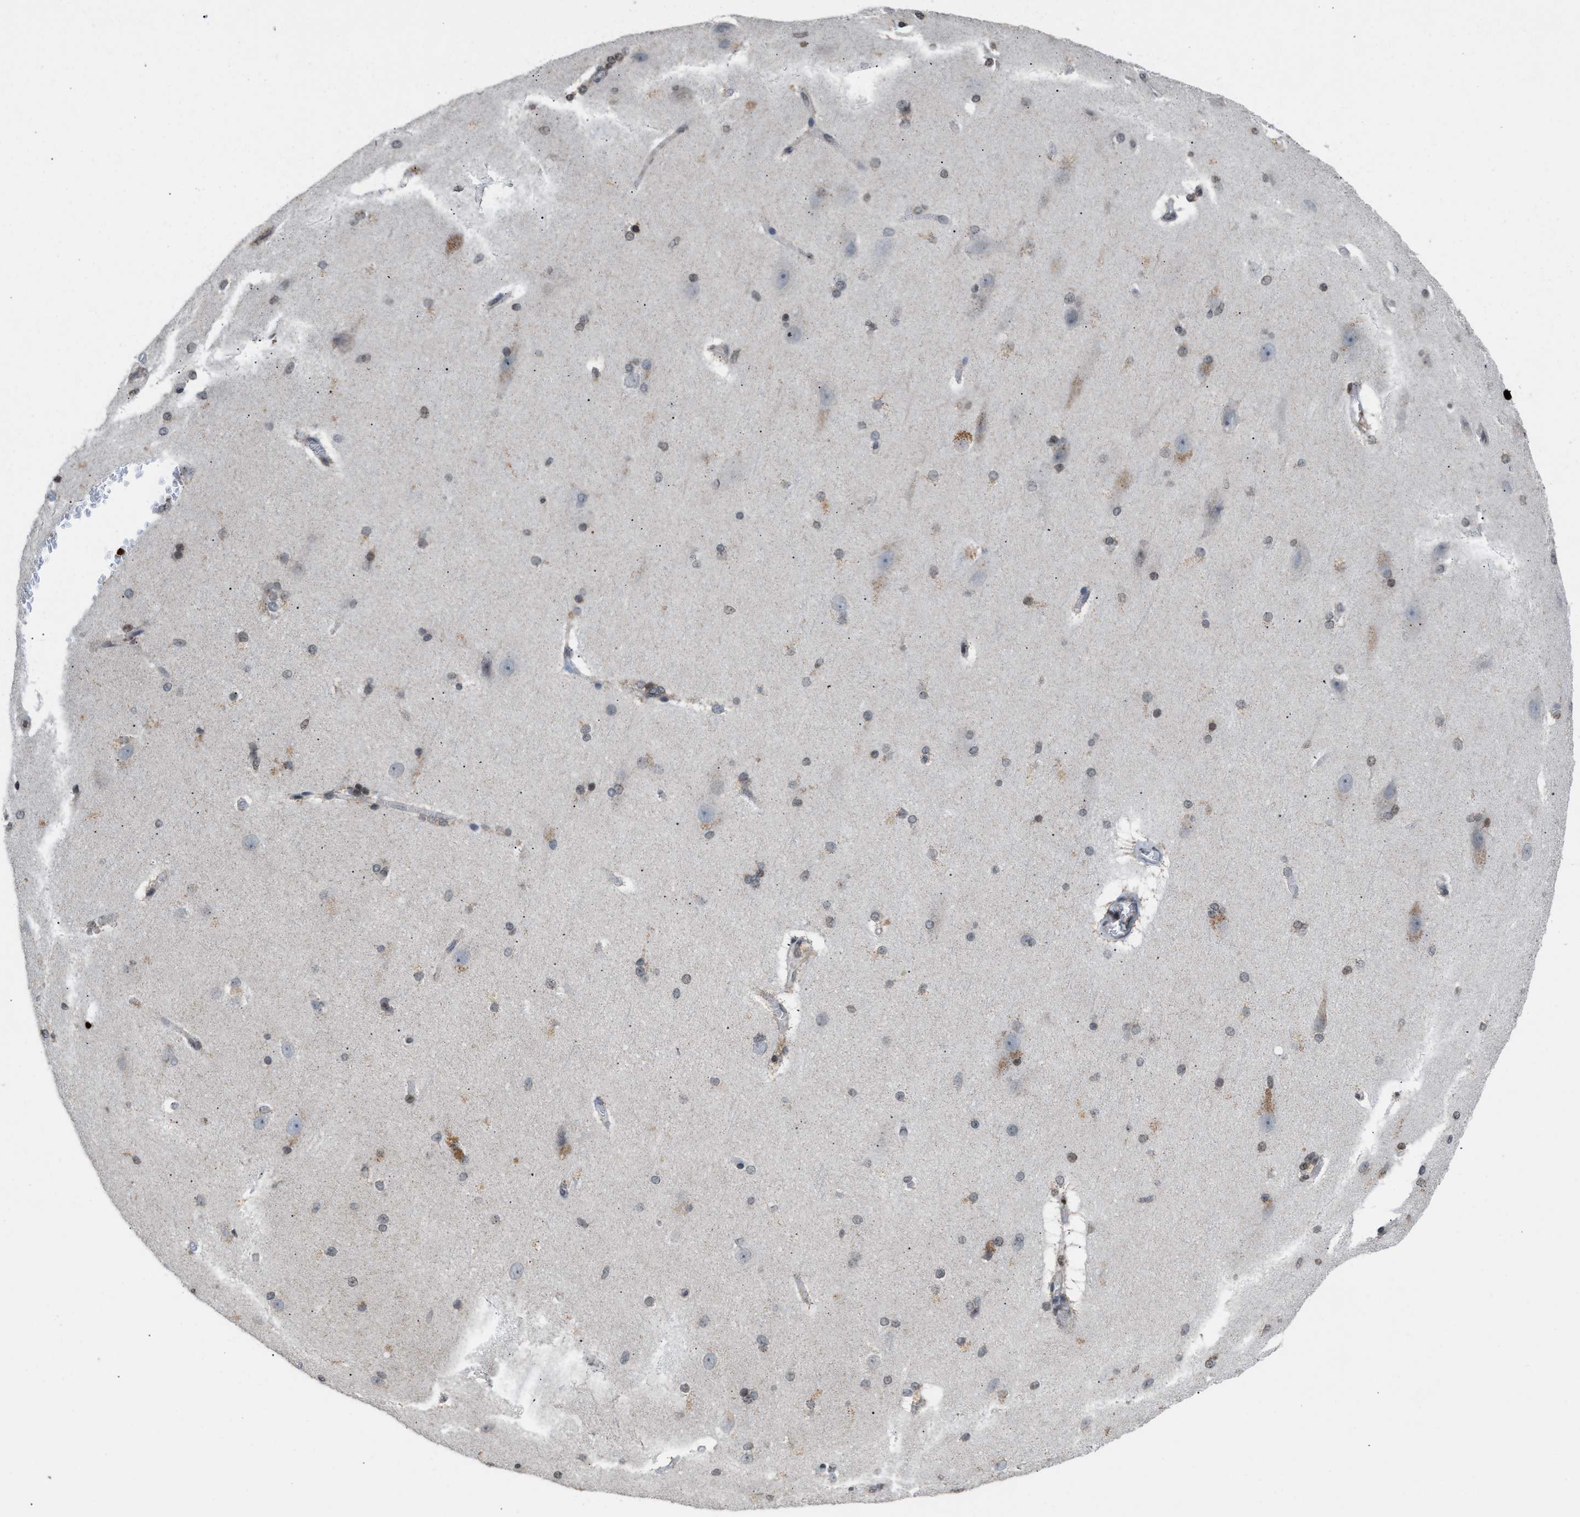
{"staining": {"intensity": "negative", "quantity": "none", "location": "none"}, "tissue": "cerebral cortex", "cell_type": "Endothelial cells", "image_type": "normal", "snomed": [{"axis": "morphology", "description": "Normal tissue, NOS"}, {"axis": "topography", "description": "Cerebral cortex"}, {"axis": "topography", "description": "Hippocampus"}], "caption": "Histopathology image shows no protein expression in endothelial cells of benign cerebral cortex.", "gene": "PRUNE2", "patient": {"sex": "female", "age": 19}}